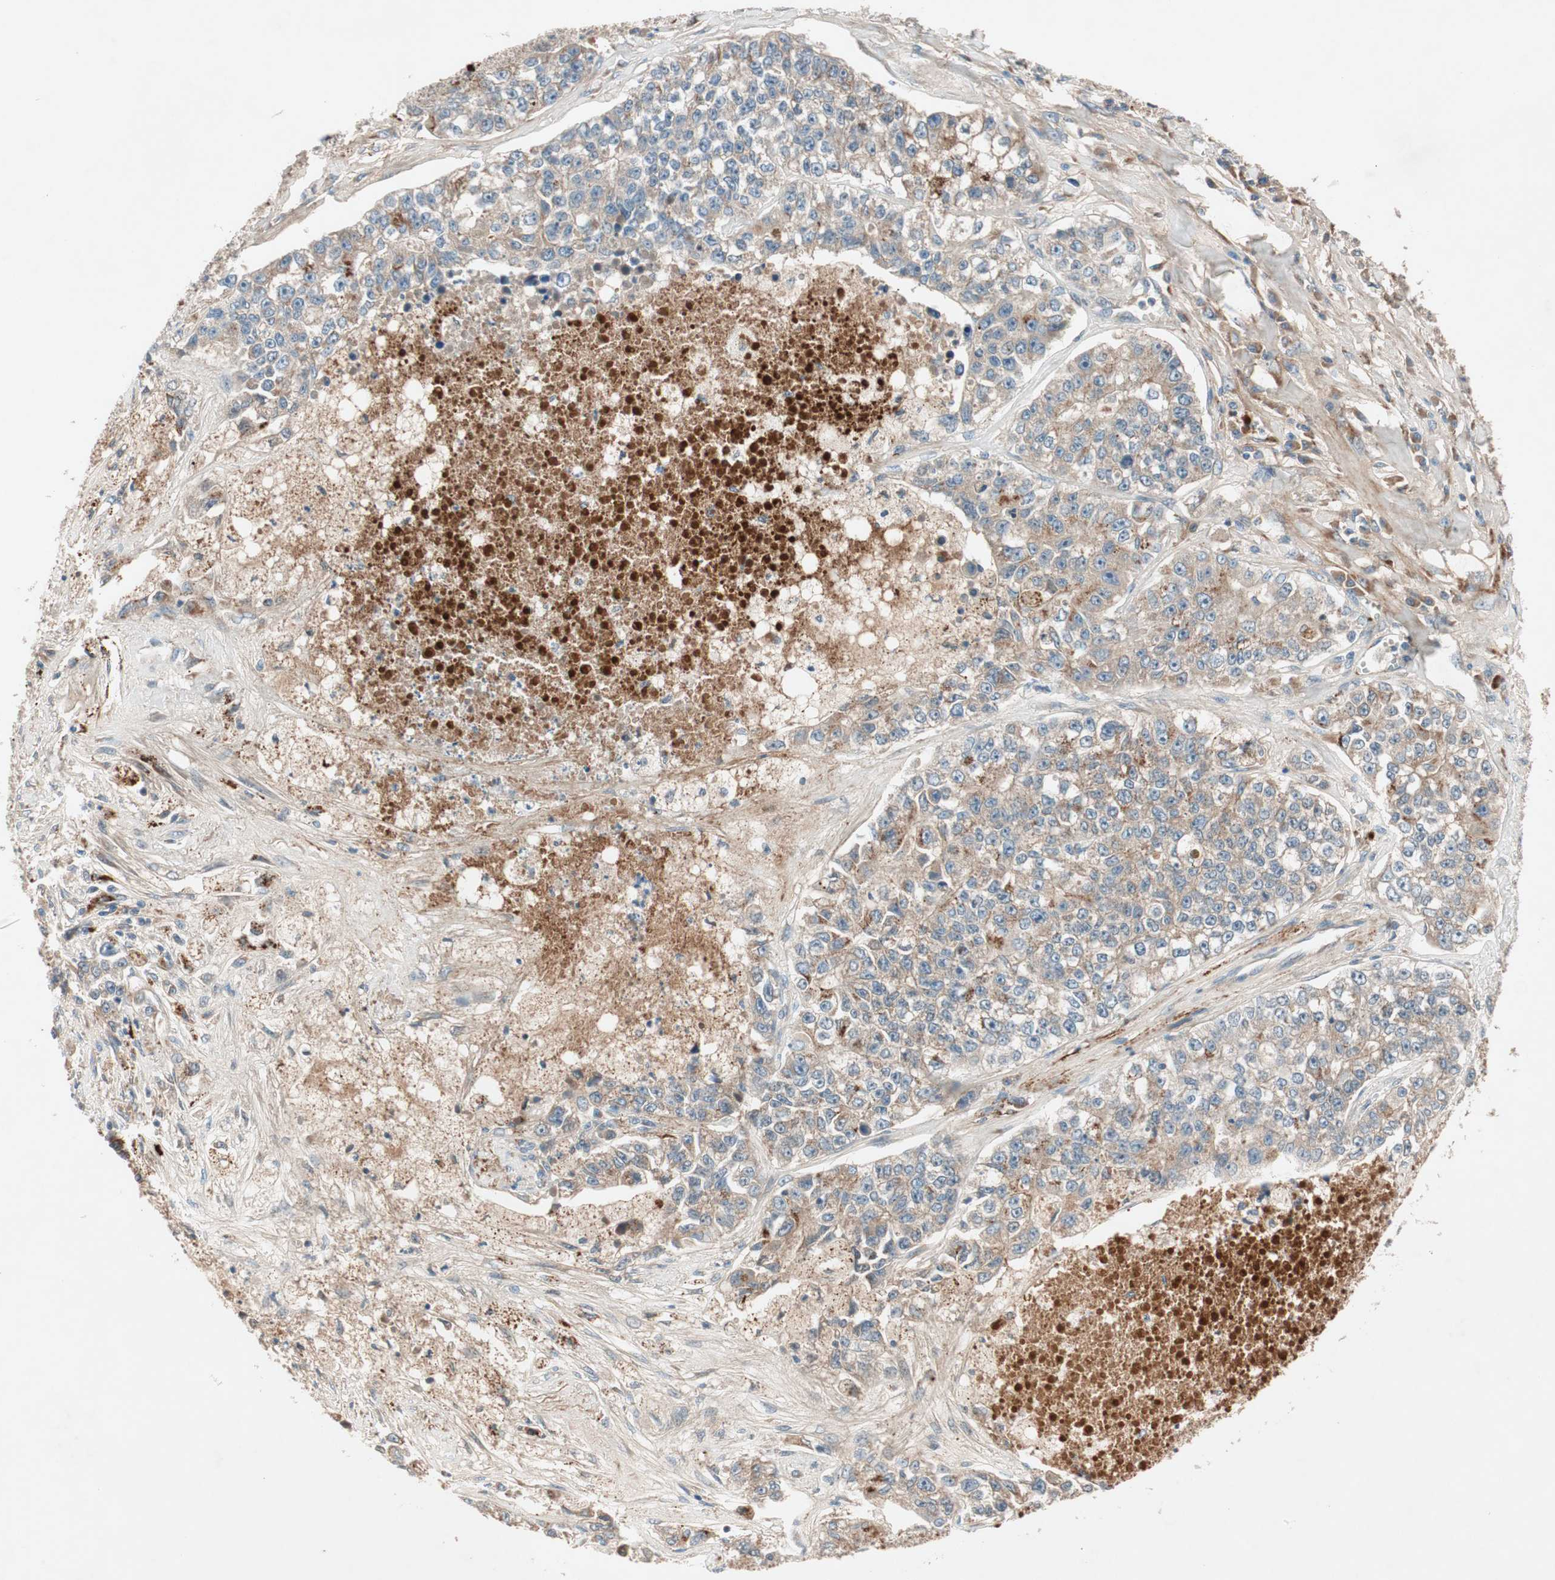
{"staining": {"intensity": "strong", "quantity": "25%-75%", "location": "cytoplasmic/membranous"}, "tissue": "lung cancer", "cell_type": "Tumor cells", "image_type": "cancer", "snomed": [{"axis": "morphology", "description": "Adenocarcinoma, NOS"}, {"axis": "topography", "description": "Lung"}], "caption": "Immunohistochemical staining of lung cancer shows strong cytoplasmic/membranous protein staining in approximately 25%-75% of tumor cells. Using DAB (brown) and hematoxylin (blue) stains, captured at high magnification using brightfield microscopy.", "gene": "EPHA6", "patient": {"sex": "male", "age": 49}}